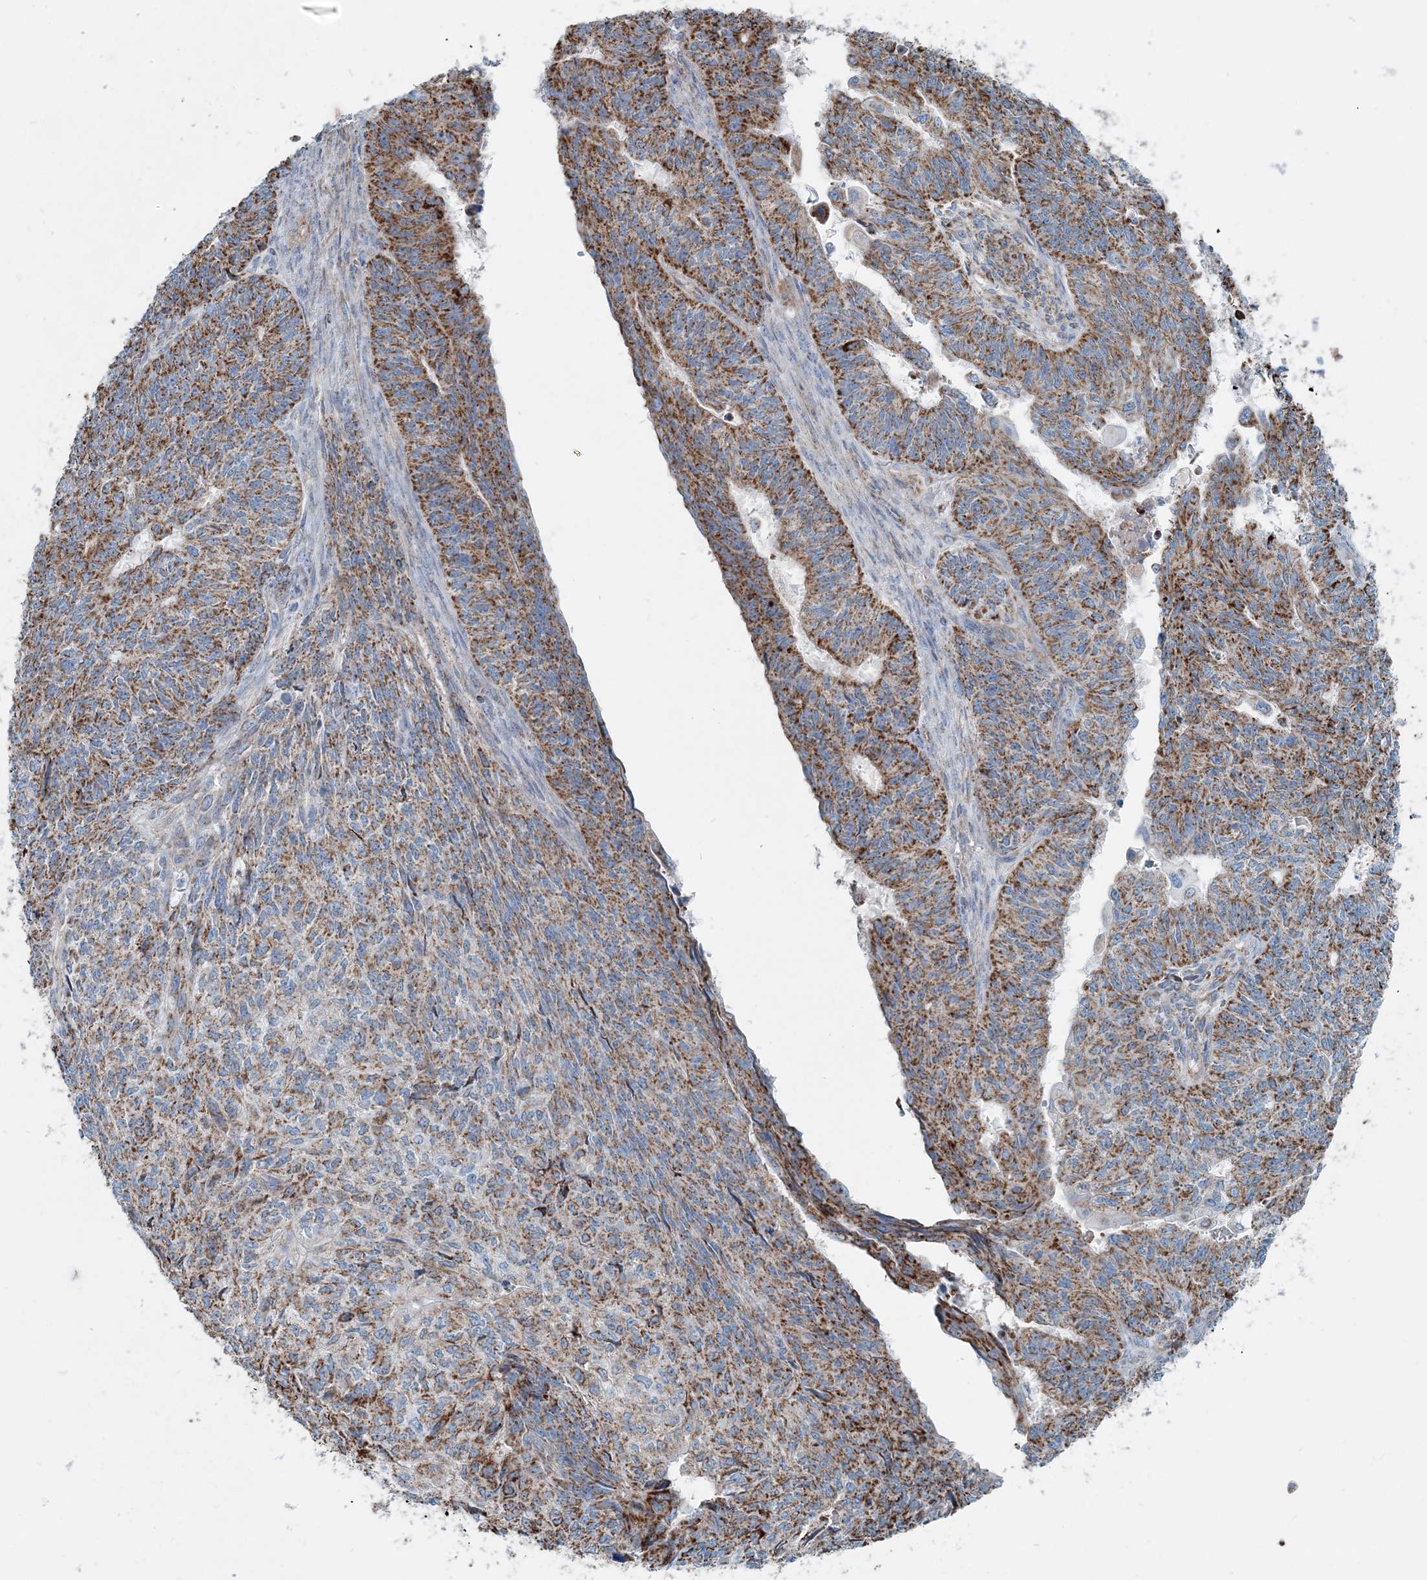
{"staining": {"intensity": "strong", "quantity": ">75%", "location": "cytoplasmic/membranous"}, "tissue": "endometrial cancer", "cell_type": "Tumor cells", "image_type": "cancer", "snomed": [{"axis": "morphology", "description": "Adenocarcinoma, NOS"}, {"axis": "topography", "description": "Endometrium"}], "caption": "Immunohistochemical staining of endometrial cancer reveals high levels of strong cytoplasmic/membranous staining in approximately >75% of tumor cells.", "gene": "INTU", "patient": {"sex": "female", "age": 32}}